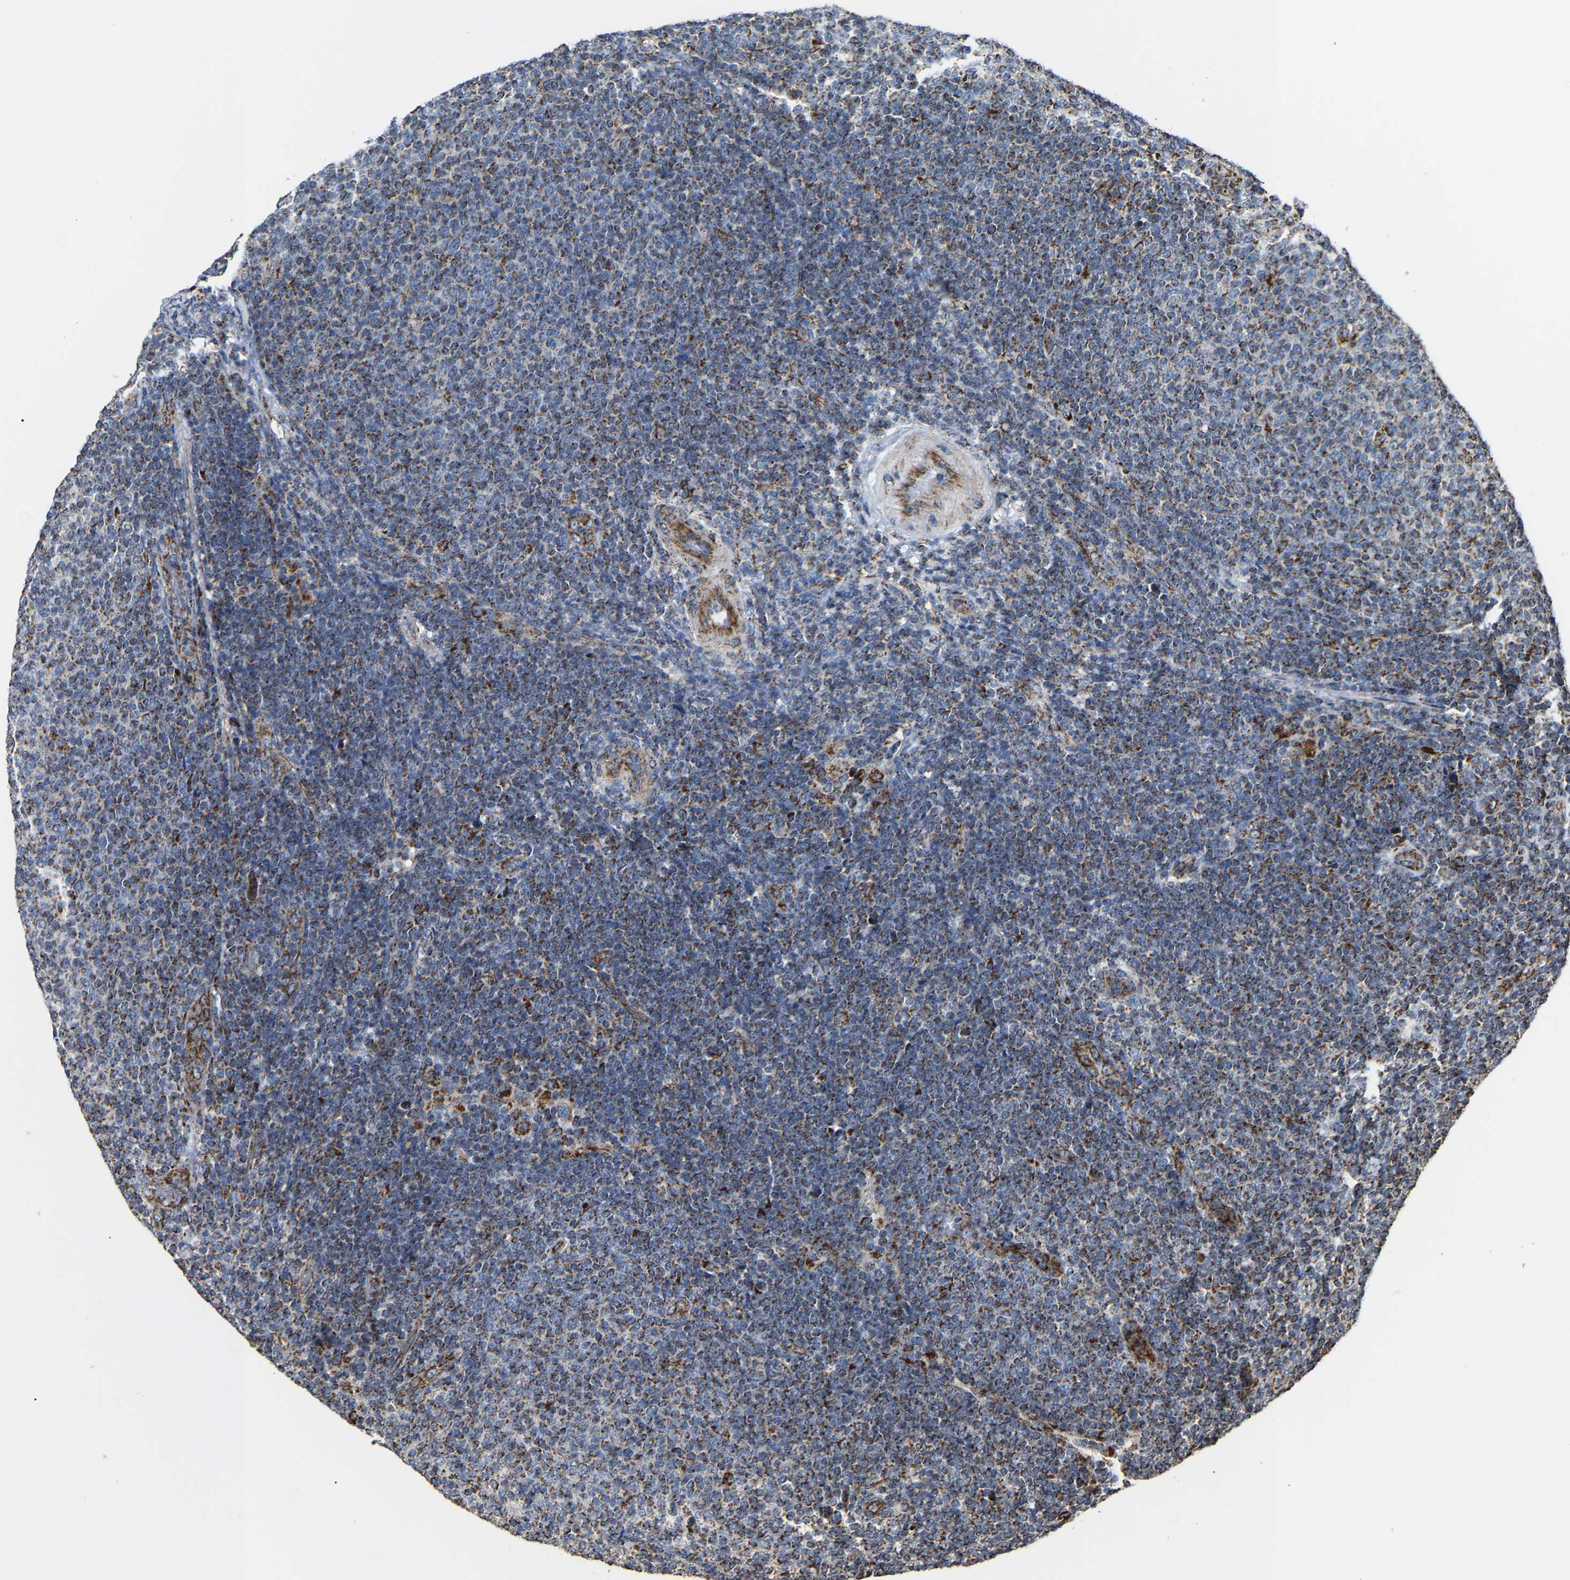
{"staining": {"intensity": "moderate", "quantity": ">75%", "location": "cytoplasmic/membranous"}, "tissue": "lymphoma", "cell_type": "Tumor cells", "image_type": "cancer", "snomed": [{"axis": "morphology", "description": "Malignant lymphoma, non-Hodgkin's type, Low grade"}, {"axis": "topography", "description": "Lymph node"}], "caption": "The photomicrograph demonstrates immunohistochemical staining of lymphoma. There is moderate cytoplasmic/membranous positivity is appreciated in approximately >75% of tumor cells.", "gene": "NDUFV3", "patient": {"sex": "male", "age": 66}}